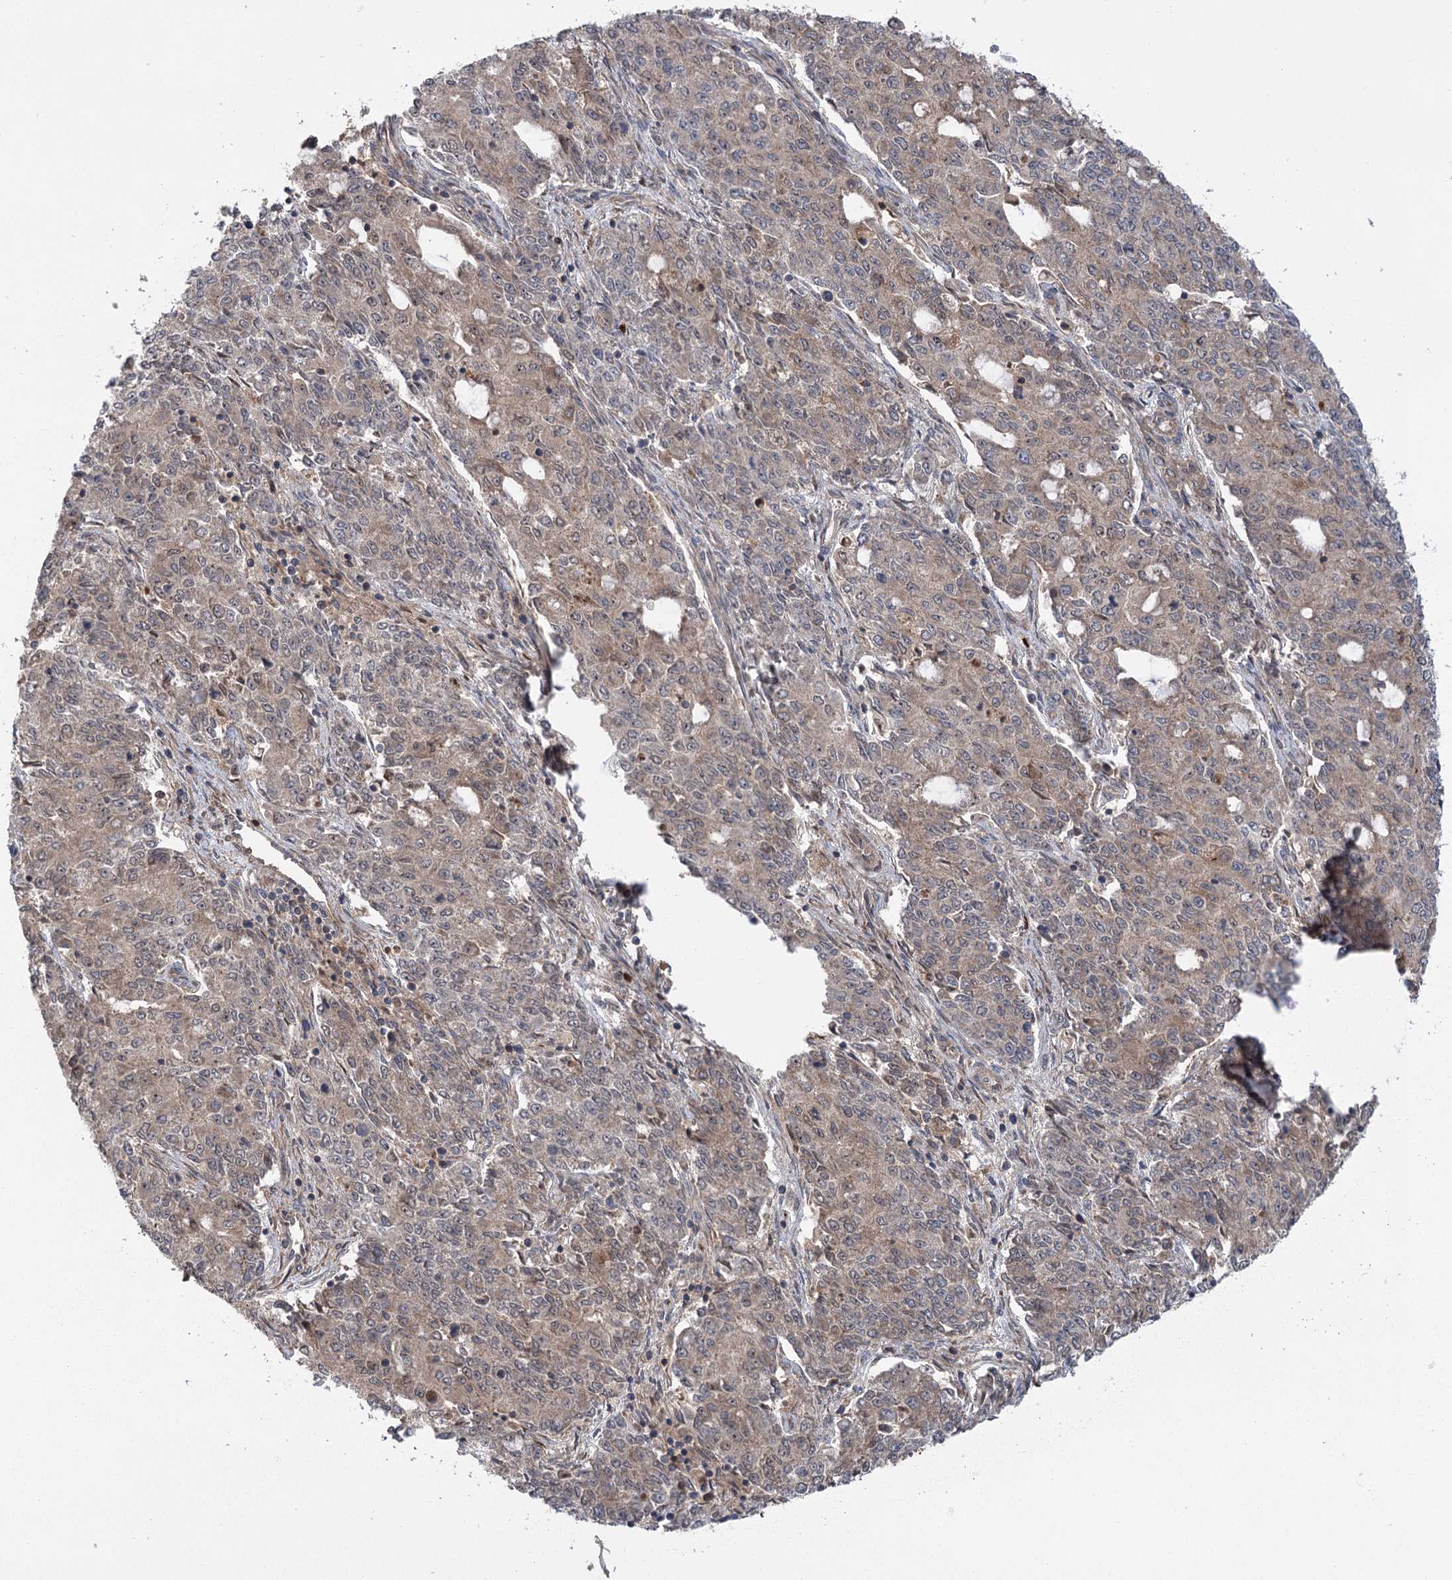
{"staining": {"intensity": "weak", "quantity": ">75%", "location": "cytoplasmic/membranous"}, "tissue": "endometrial cancer", "cell_type": "Tumor cells", "image_type": "cancer", "snomed": [{"axis": "morphology", "description": "Adenocarcinoma, NOS"}, {"axis": "topography", "description": "Endometrium"}], "caption": "High-power microscopy captured an IHC photomicrograph of endometrial cancer (adenocarcinoma), revealing weak cytoplasmic/membranous positivity in about >75% of tumor cells.", "gene": "KCNN2", "patient": {"sex": "female", "age": 50}}